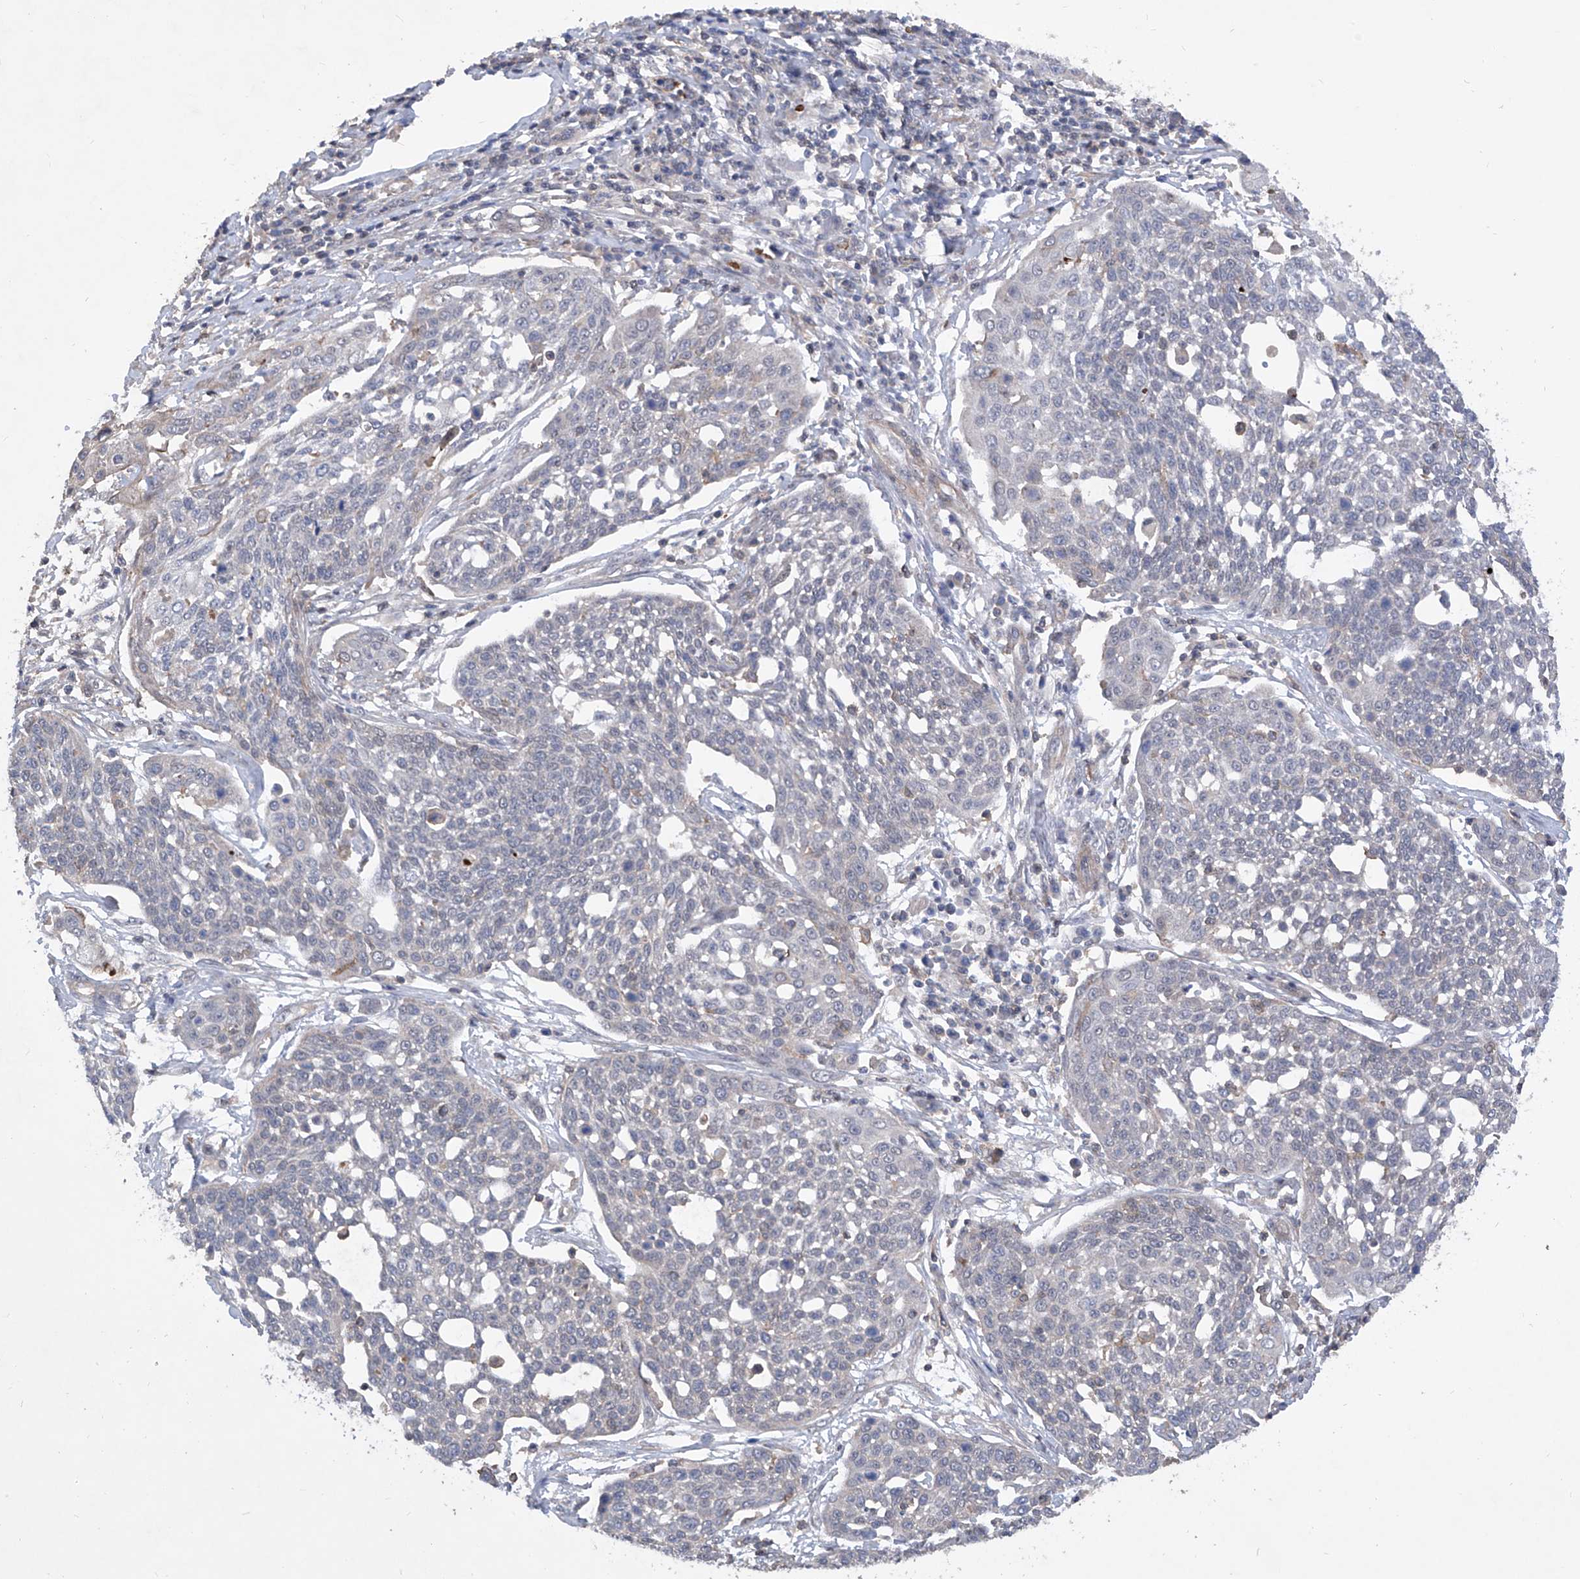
{"staining": {"intensity": "negative", "quantity": "none", "location": "none"}, "tissue": "cervical cancer", "cell_type": "Tumor cells", "image_type": "cancer", "snomed": [{"axis": "morphology", "description": "Squamous cell carcinoma, NOS"}, {"axis": "topography", "description": "Cervix"}], "caption": "DAB (3,3'-diaminobenzidine) immunohistochemical staining of human cervical squamous cell carcinoma displays no significant positivity in tumor cells.", "gene": "KIFC2", "patient": {"sex": "female", "age": 34}}